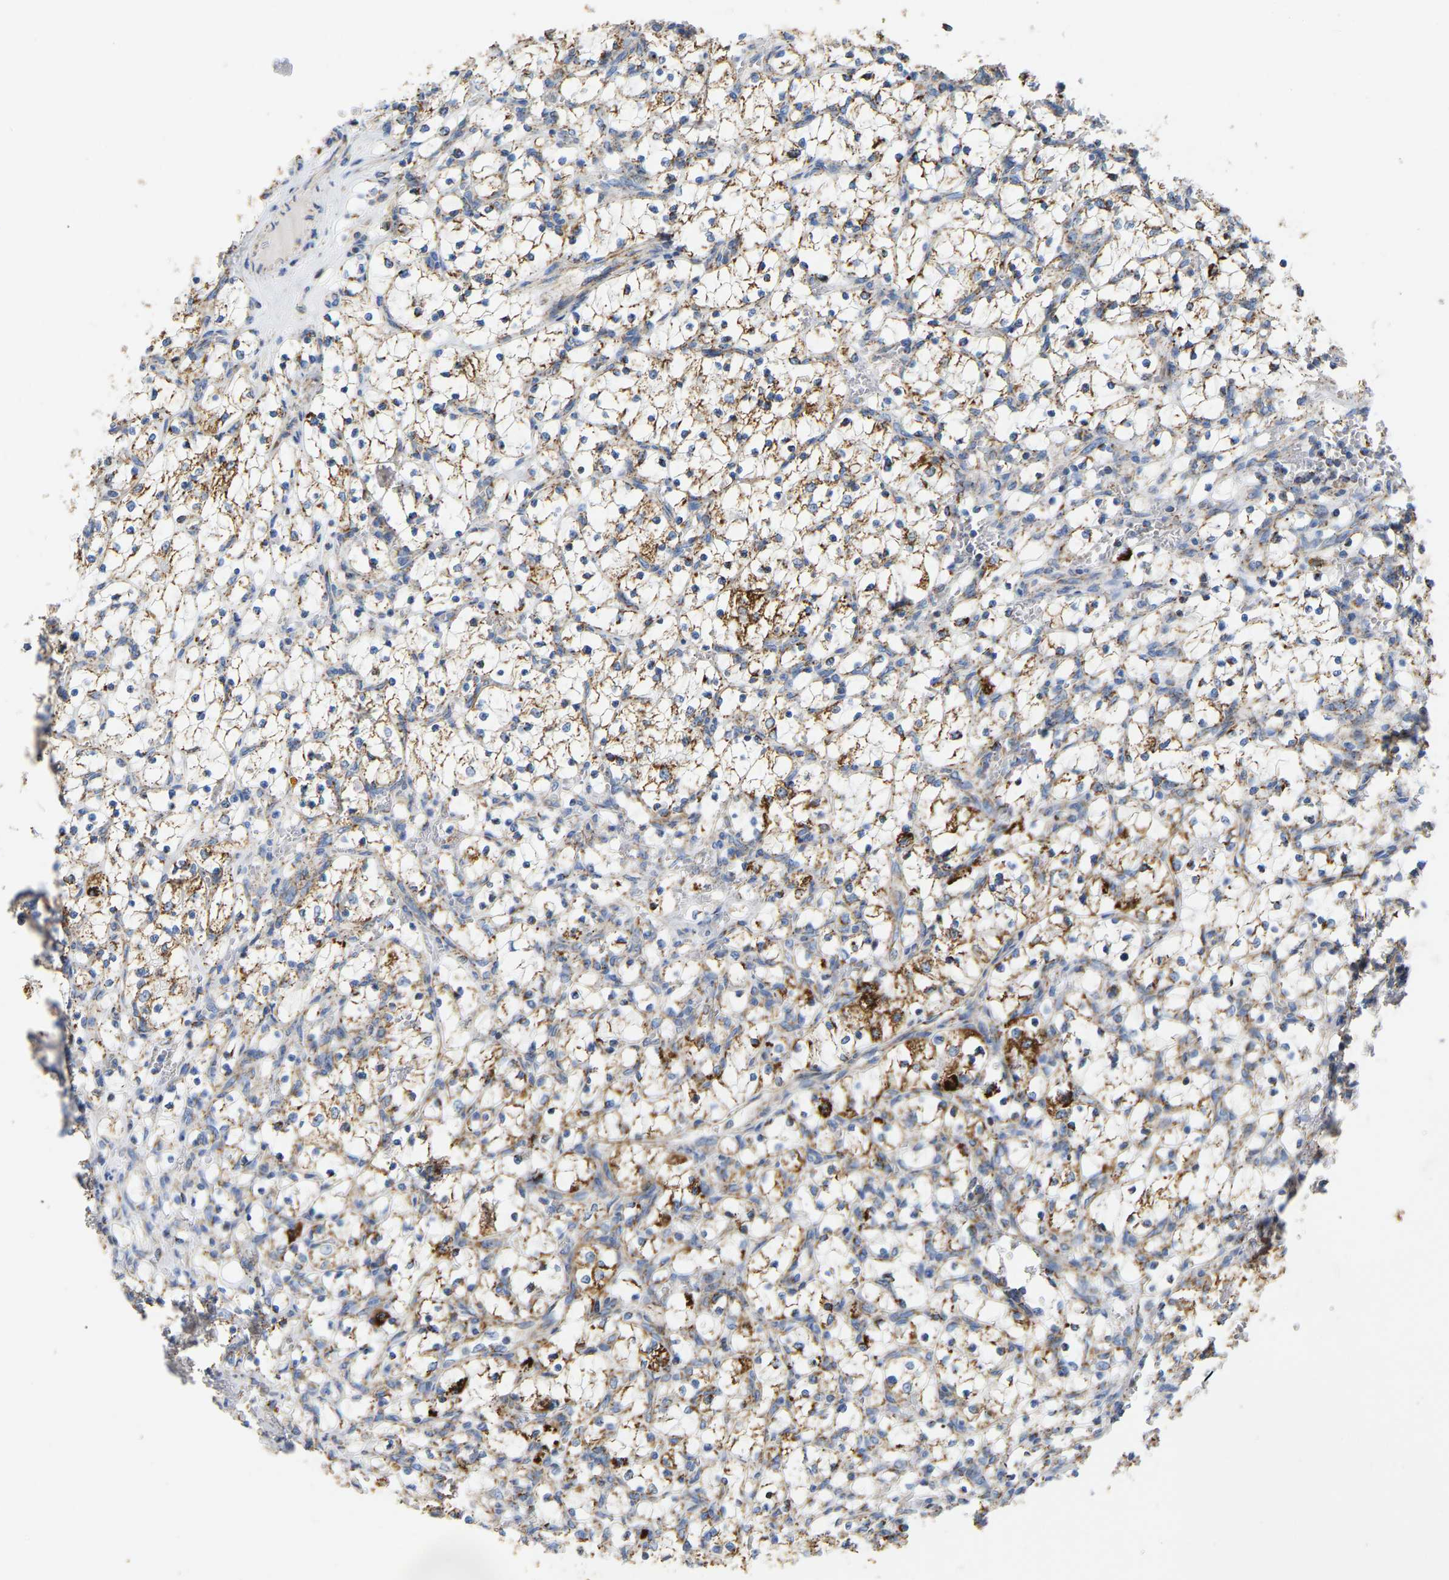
{"staining": {"intensity": "moderate", "quantity": "<25%", "location": "cytoplasmic/membranous"}, "tissue": "renal cancer", "cell_type": "Tumor cells", "image_type": "cancer", "snomed": [{"axis": "morphology", "description": "Adenocarcinoma, NOS"}, {"axis": "topography", "description": "Kidney"}], "caption": "Renal adenocarcinoma tissue reveals moderate cytoplasmic/membranous expression in approximately <25% of tumor cells, visualized by immunohistochemistry.", "gene": "HIBADH", "patient": {"sex": "female", "age": 69}}